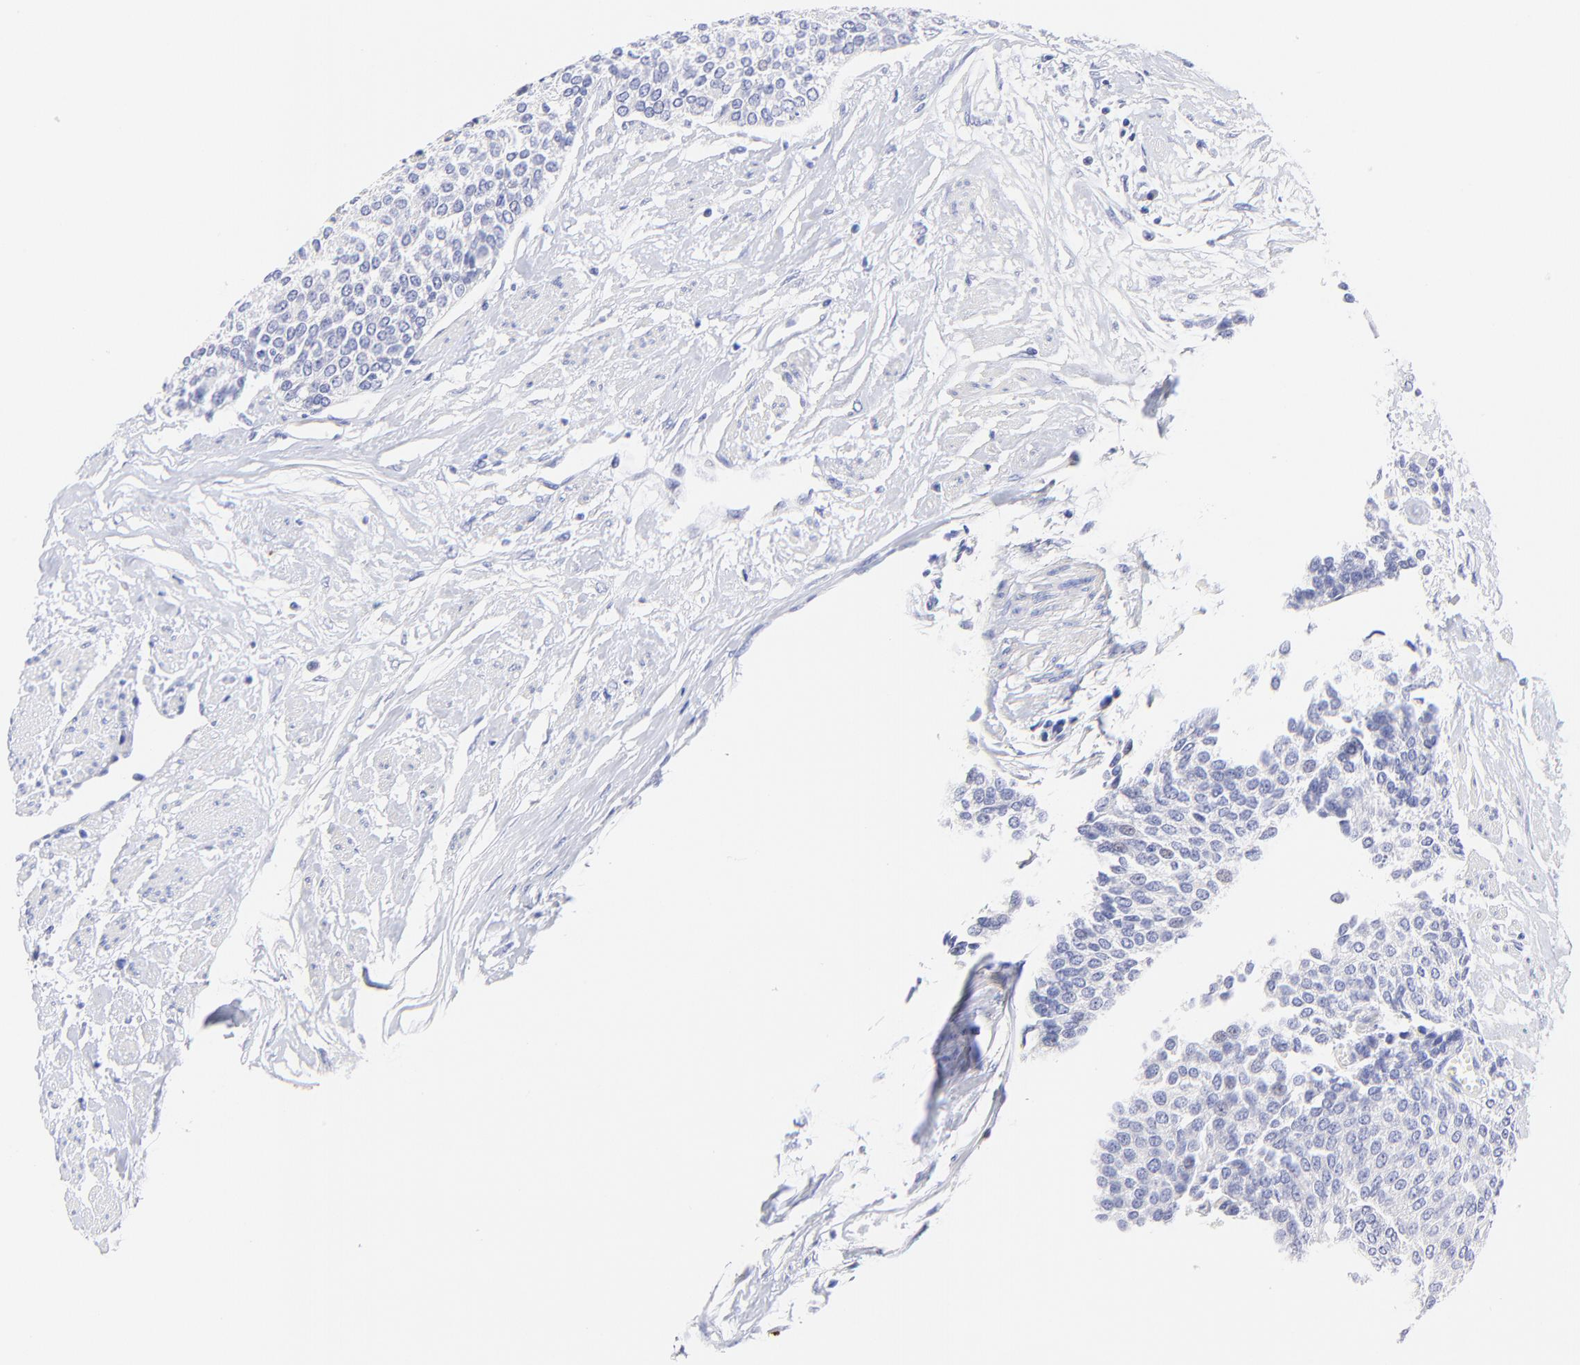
{"staining": {"intensity": "moderate", "quantity": "<25%", "location": "cytoplasmic/membranous"}, "tissue": "urothelial cancer", "cell_type": "Tumor cells", "image_type": "cancer", "snomed": [{"axis": "morphology", "description": "Urothelial carcinoma, Low grade"}, {"axis": "topography", "description": "Urinary bladder"}], "caption": "Immunohistochemistry (DAB (3,3'-diaminobenzidine)) staining of human low-grade urothelial carcinoma shows moderate cytoplasmic/membranous protein expression in approximately <25% of tumor cells. (Brightfield microscopy of DAB IHC at high magnification).", "gene": "RAB3A", "patient": {"sex": "female", "age": 73}}